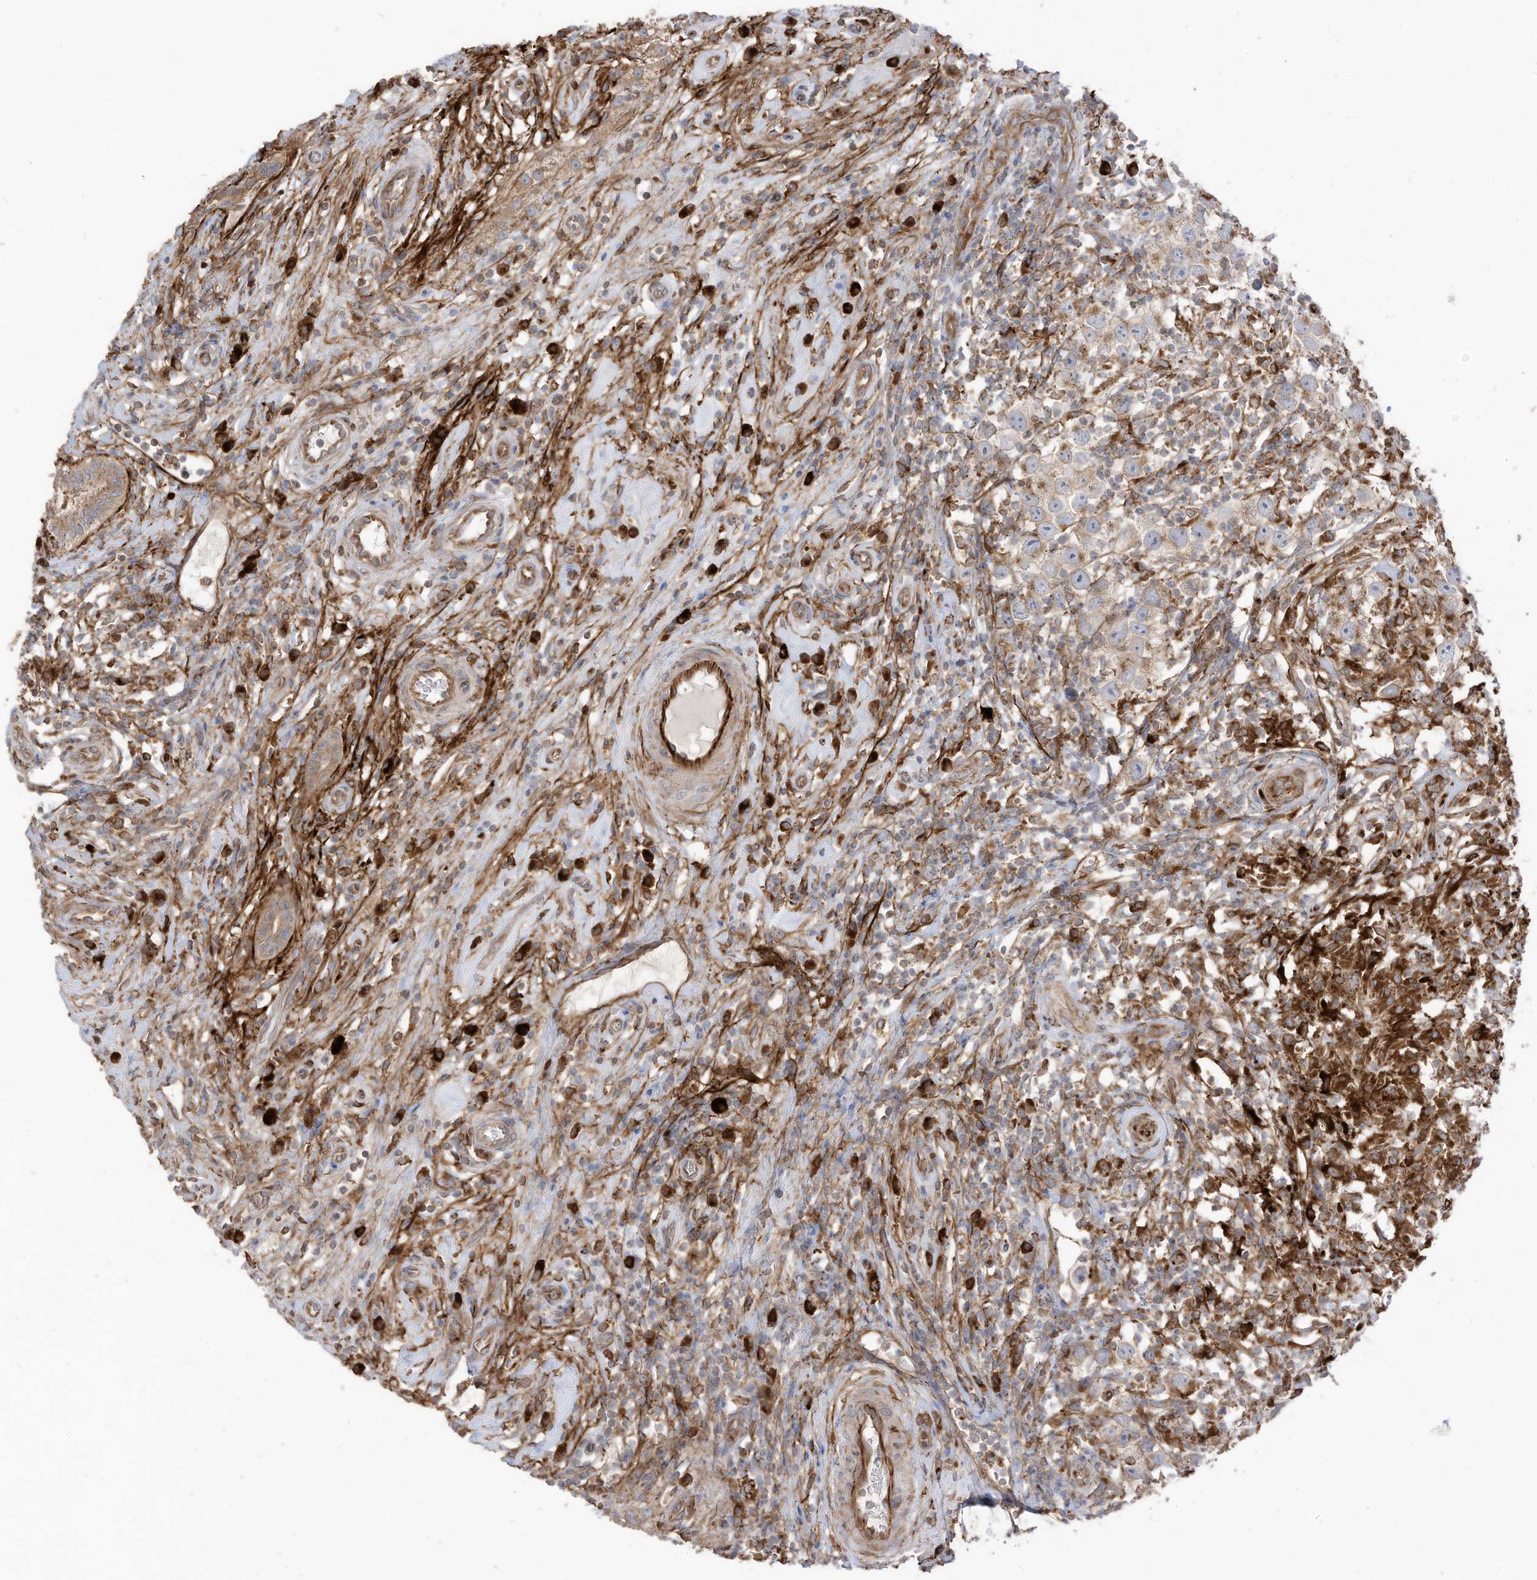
{"staining": {"intensity": "weak", "quantity": "<25%", "location": "cytoplasmic/membranous"}, "tissue": "testis cancer", "cell_type": "Tumor cells", "image_type": "cancer", "snomed": [{"axis": "morphology", "description": "Seminoma, NOS"}, {"axis": "topography", "description": "Testis"}], "caption": "Immunohistochemical staining of testis seminoma reveals no significant expression in tumor cells.", "gene": "TRNAU1AP", "patient": {"sex": "male", "age": 49}}